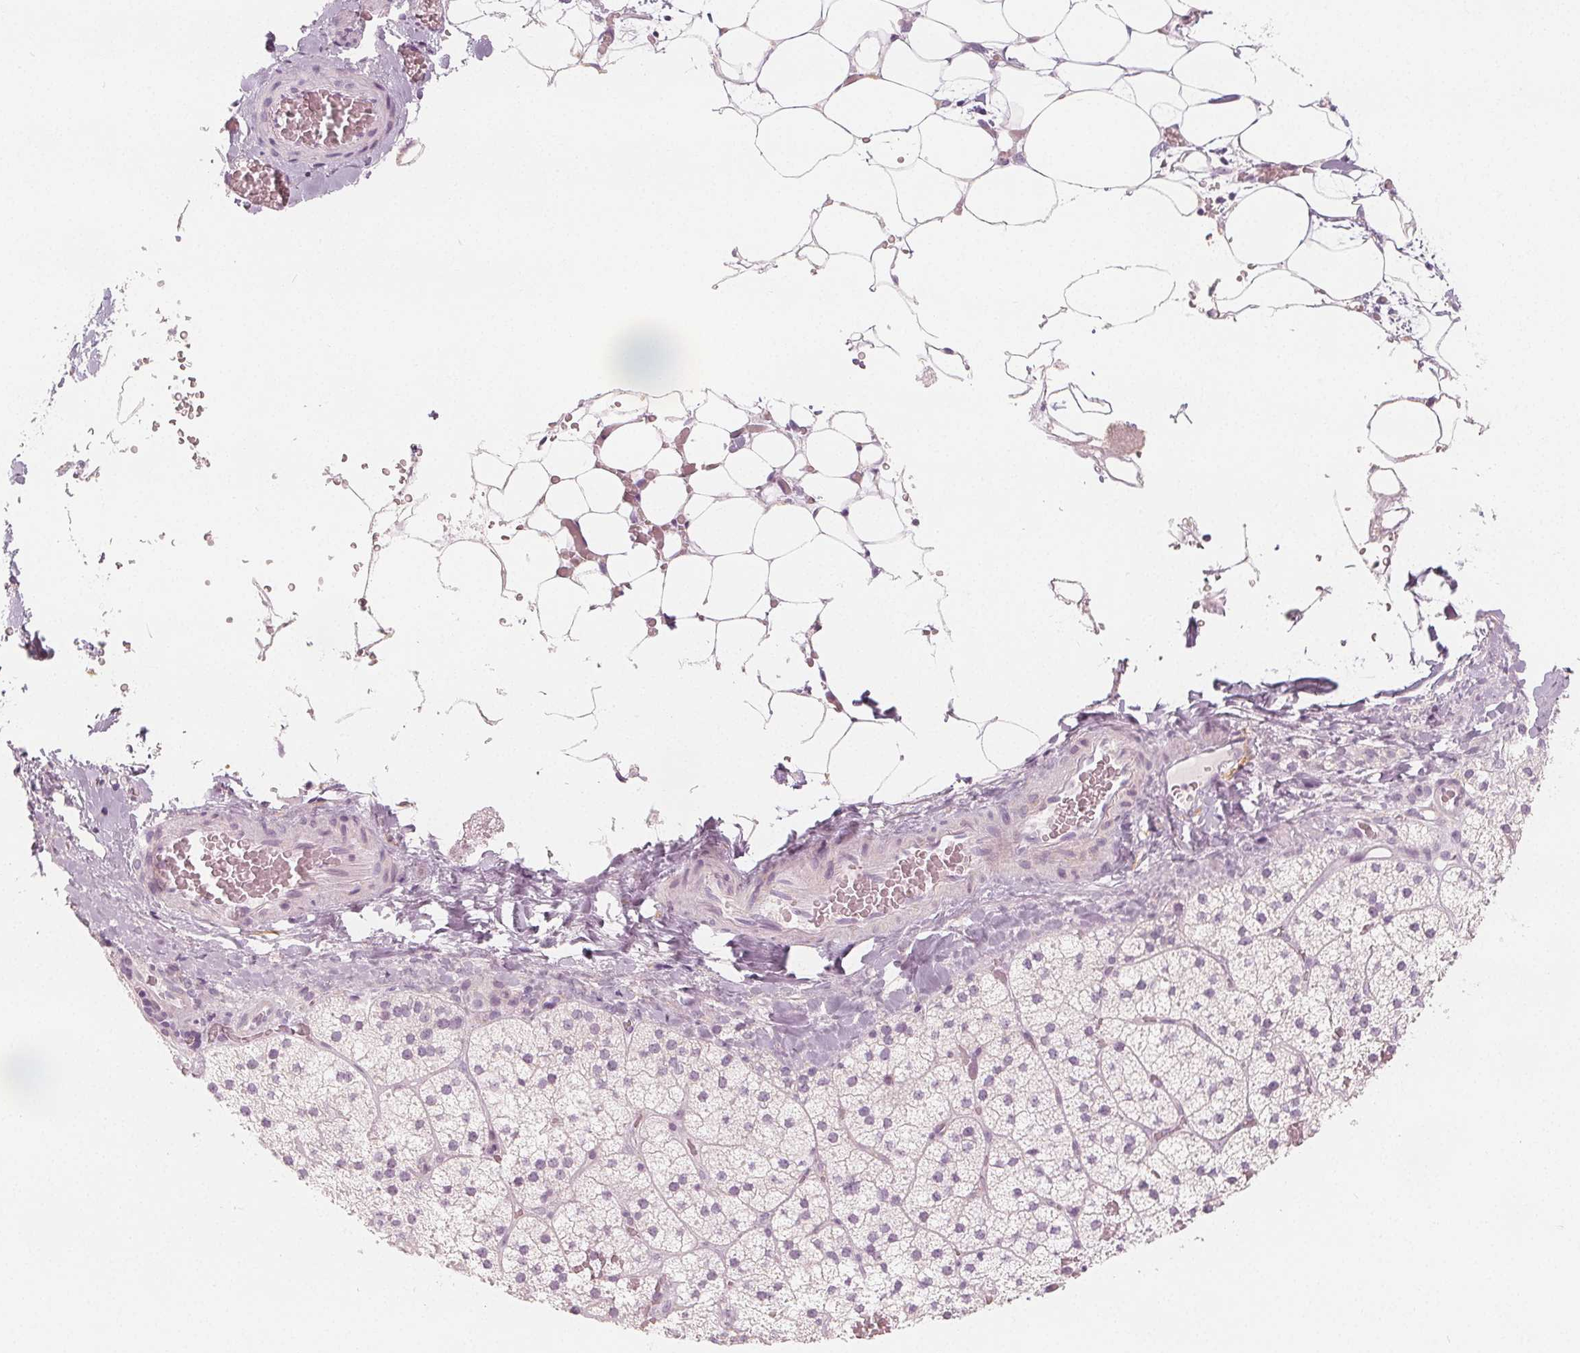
{"staining": {"intensity": "negative", "quantity": "none", "location": "none"}, "tissue": "adrenal gland", "cell_type": "Glandular cells", "image_type": "normal", "snomed": [{"axis": "morphology", "description": "Normal tissue, NOS"}, {"axis": "topography", "description": "Adrenal gland"}], "caption": "Immunohistochemical staining of benign human adrenal gland displays no significant positivity in glandular cells. (DAB (3,3'-diaminobenzidine) IHC with hematoxylin counter stain).", "gene": "MAP1A", "patient": {"sex": "male", "age": 53}}